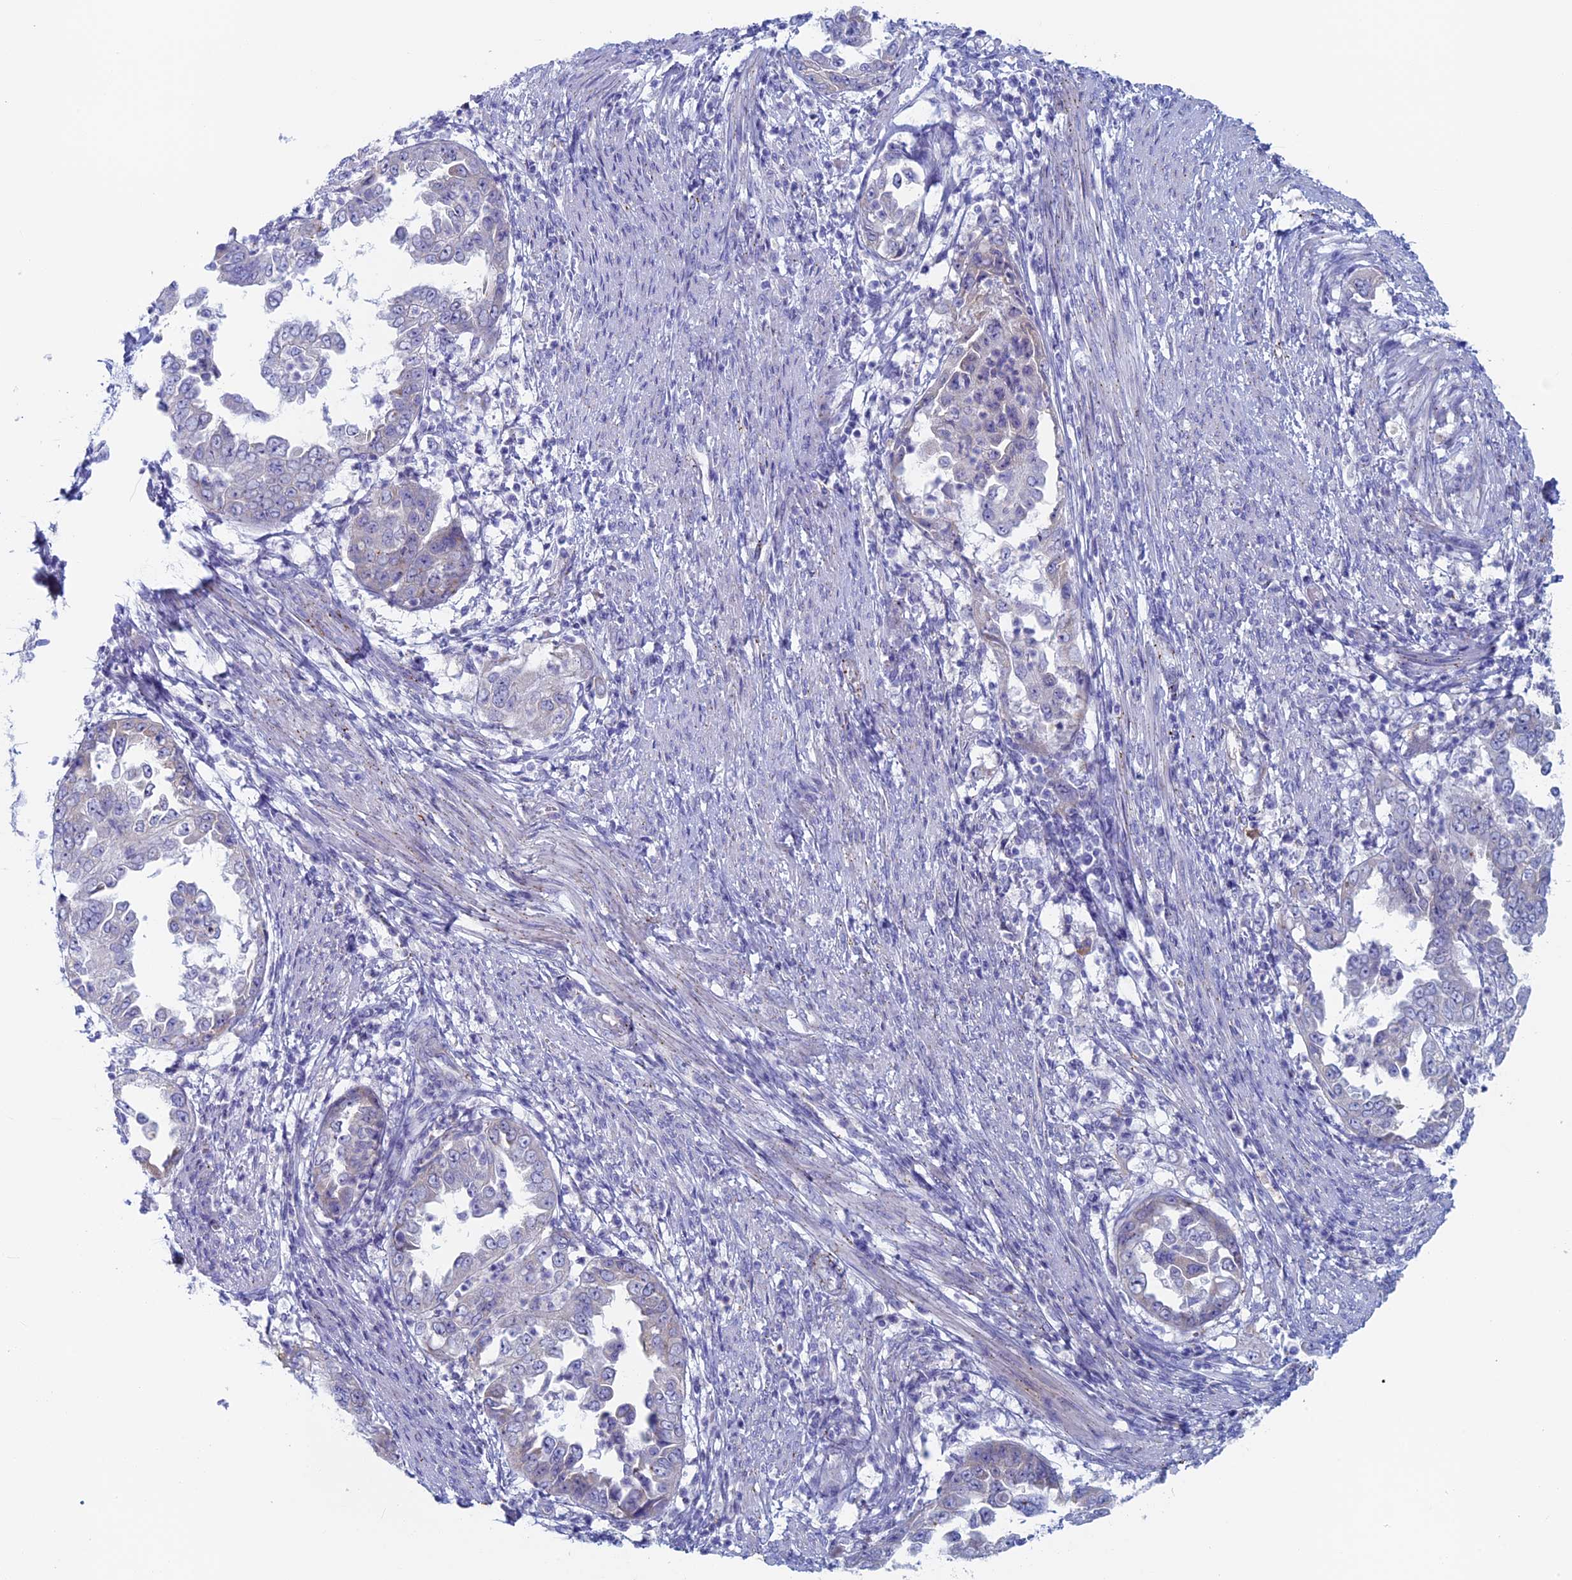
{"staining": {"intensity": "negative", "quantity": "none", "location": "none"}, "tissue": "endometrial cancer", "cell_type": "Tumor cells", "image_type": "cancer", "snomed": [{"axis": "morphology", "description": "Adenocarcinoma, NOS"}, {"axis": "topography", "description": "Endometrium"}], "caption": "This is an IHC histopathology image of human endometrial adenocarcinoma. There is no expression in tumor cells.", "gene": "MAGEB6", "patient": {"sex": "female", "age": 85}}